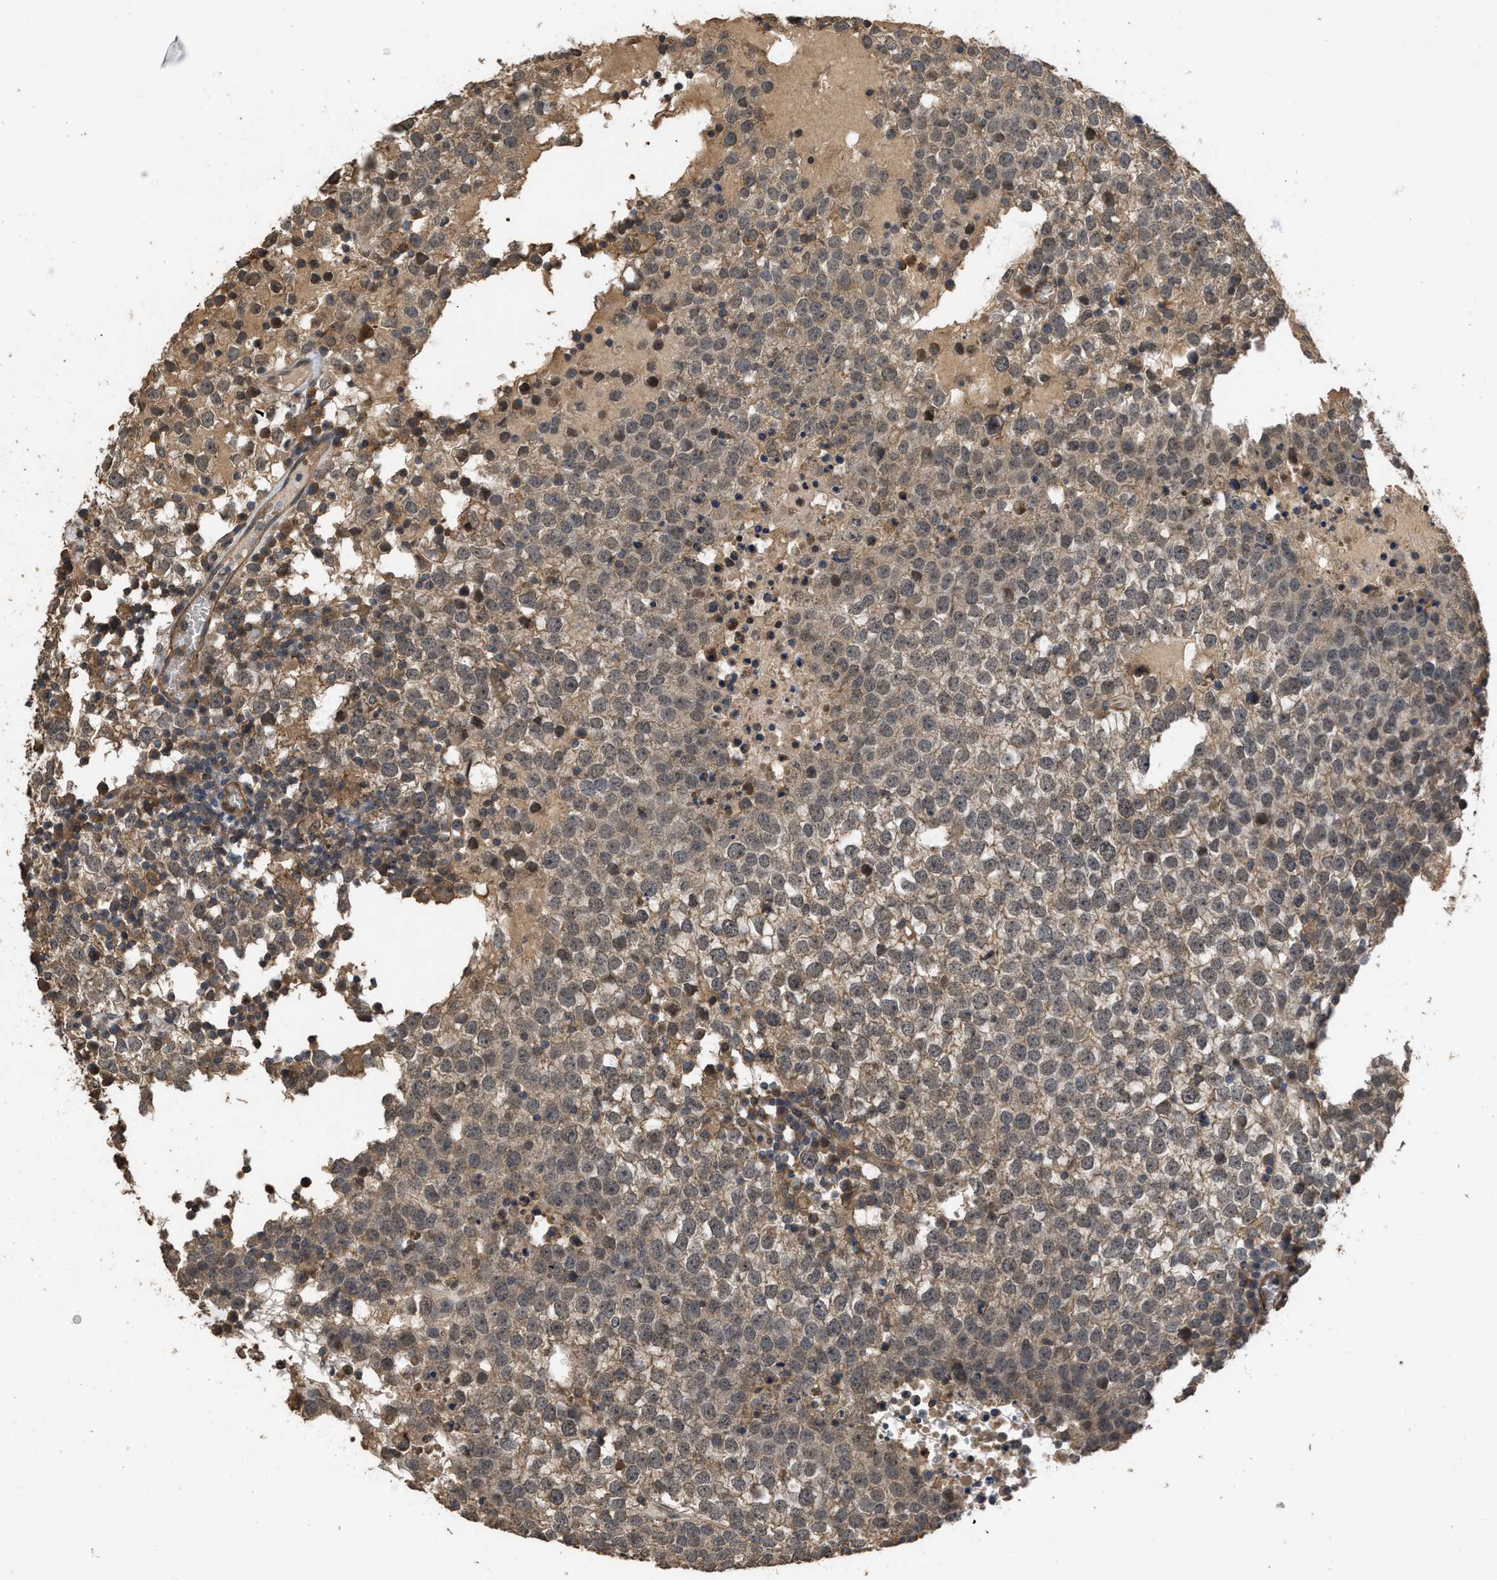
{"staining": {"intensity": "weak", "quantity": ">75%", "location": "cytoplasmic/membranous,nuclear"}, "tissue": "testis cancer", "cell_type": "Tumor cells", "image_type": "cancer", "snomed": [{"axis": "morphology", "description": "Seminoma, NOS"}, {"axis": "topography", "description": "Testis"}], "caption": "Testis cancer tissue shows weak cytoplasmic/membranous and nuclear positivity in approximately >75% of tumor cells", "gene": "UTRN", "patient": {"sex": "male", "age": 65}}